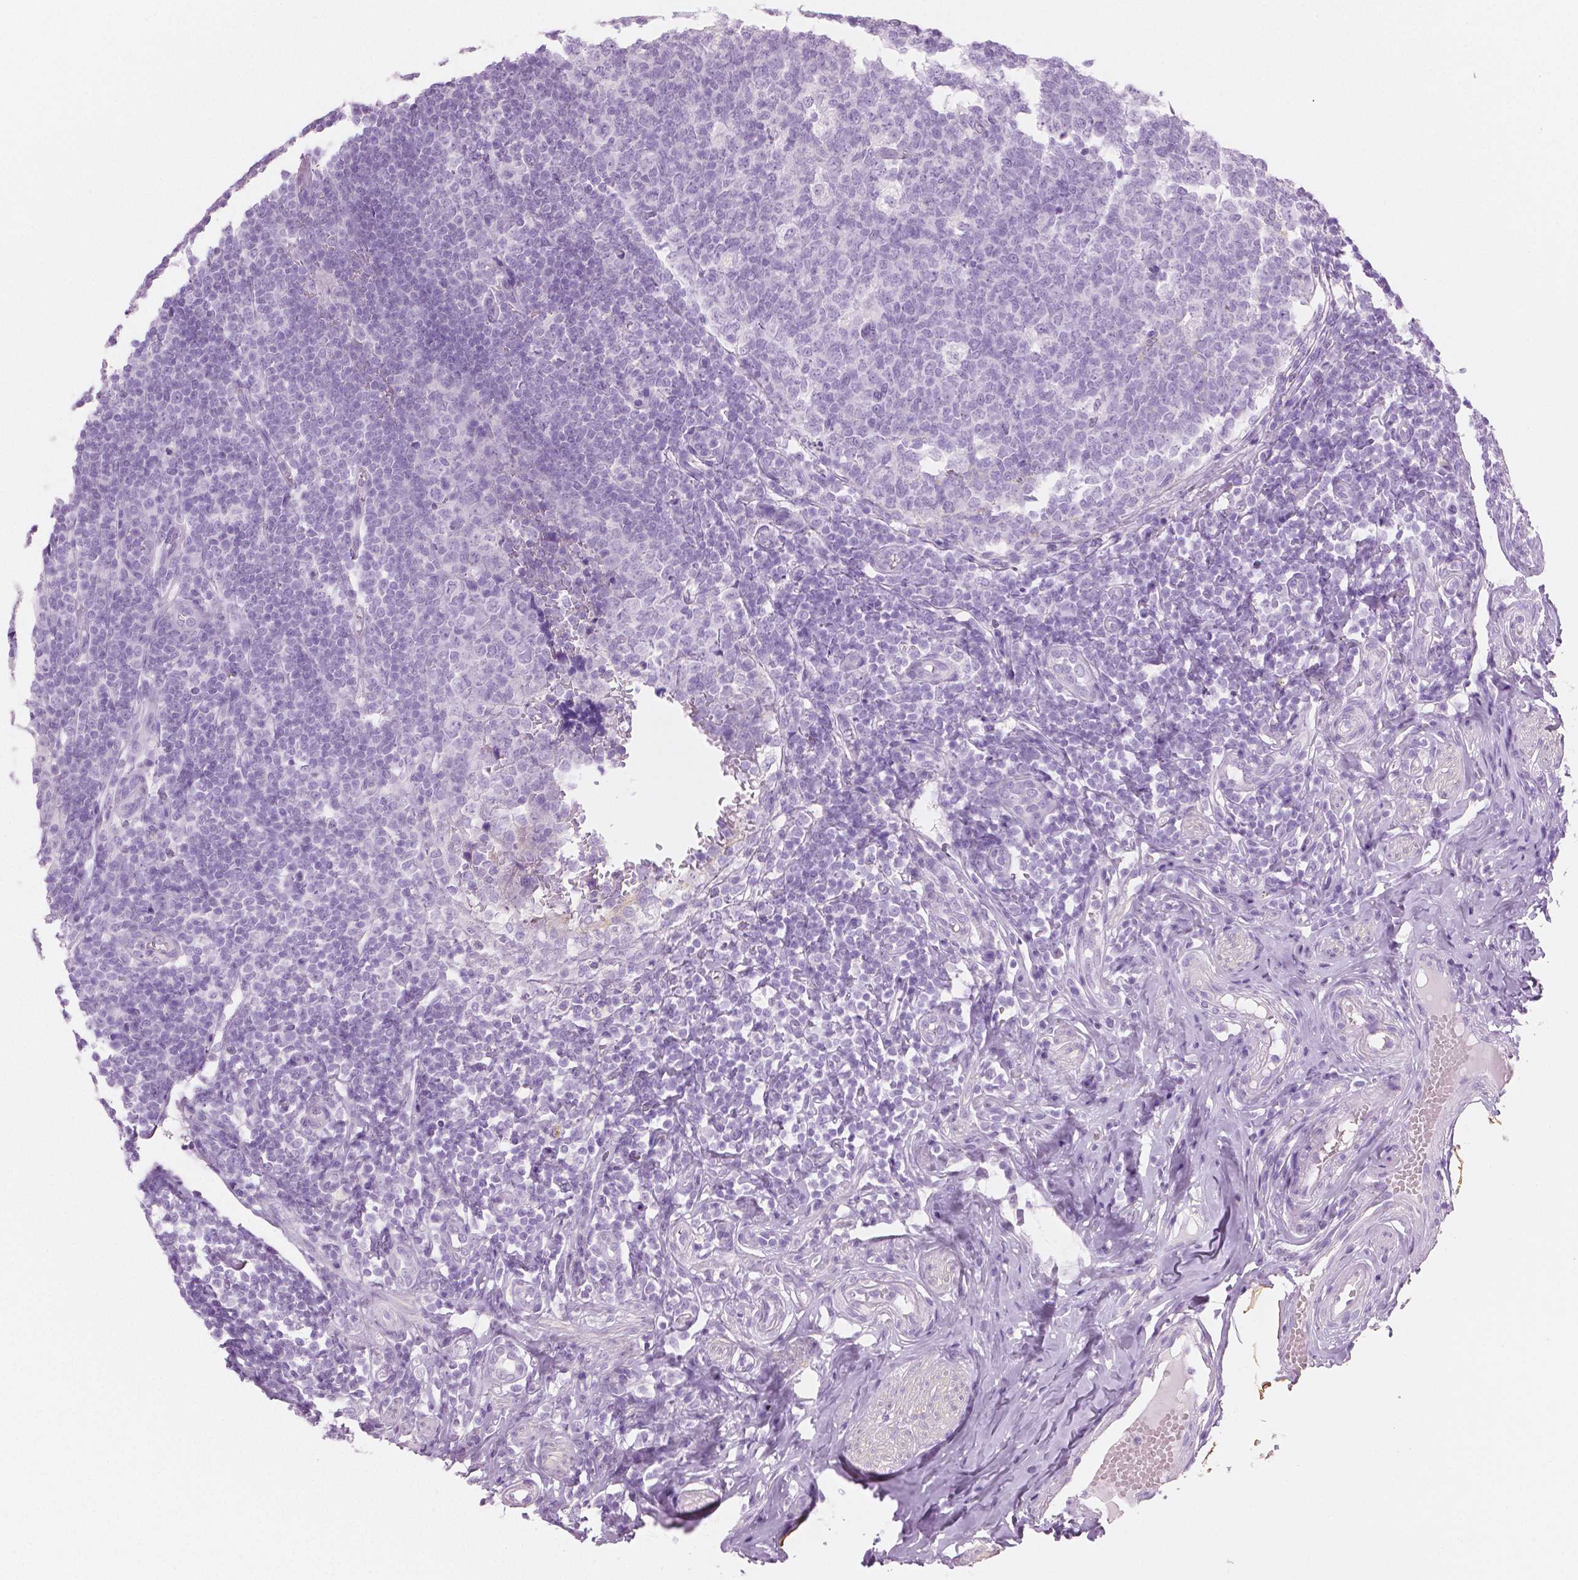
{"staining": {"intensity": "negative", "quantity": "none", "location": "none"}, "tissue": "appendix", "cell_type": "Glandular cells", "image_type": "normal", "snomed": [{"axis": "morphology", "description": "Normal tissue, NOS"}, {"axis": "topography", "description": "Appendix"}], "caption": "Normal appendix was stained to show a protein in brown. There is no significant positivity in glandular cells. The staining was performed using DAB (3,3'-diaminobenzidine) to visualize the protein expression in brown, while the nuclei were stained in blue with hematoxylin (Magnification: 20x).", "gene": "PLIN4", "patient": {"sex": "male", "age": 18}}